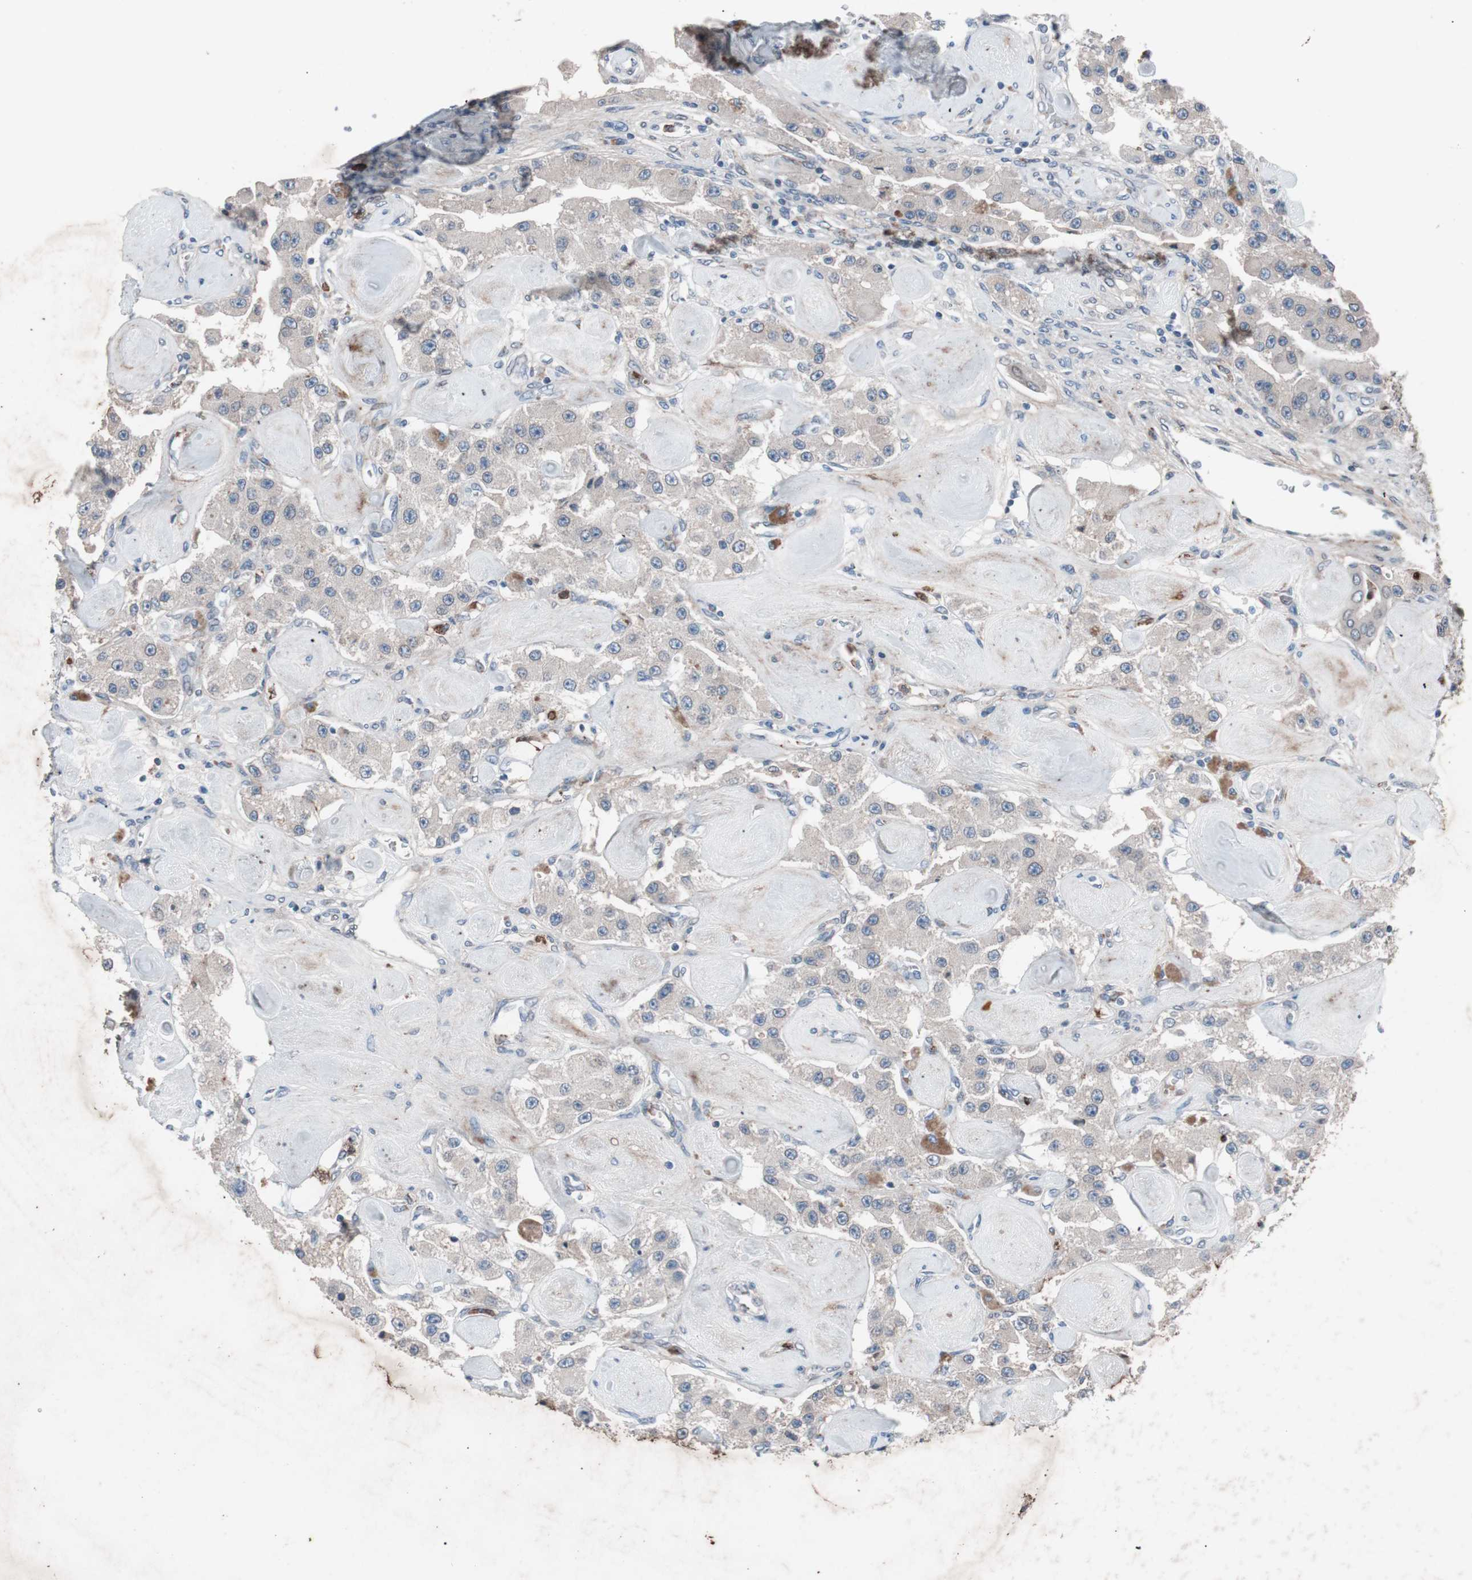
{"staining": {"intensity": "weak", "quantity": "25%-75%", "location": "cytoplasmic/membranous"}, "tissue": "carcinoid", "cell_type": "Tumor cells", "image_type": "cancer", "snomed": [{"axis": "morphology", "description": "Carcinoid, malignant, NOS"}, {"axis": "topography", "description": "Pancreas"}], "caption": "Immunohistochemical staining of malignant carcinoid displays low levels of weak cytoplasmic/membranous expression in about 25%-75% of tumor cells.", "gene": "GRB7", "patient": {"sex": "male", "age": 41}}